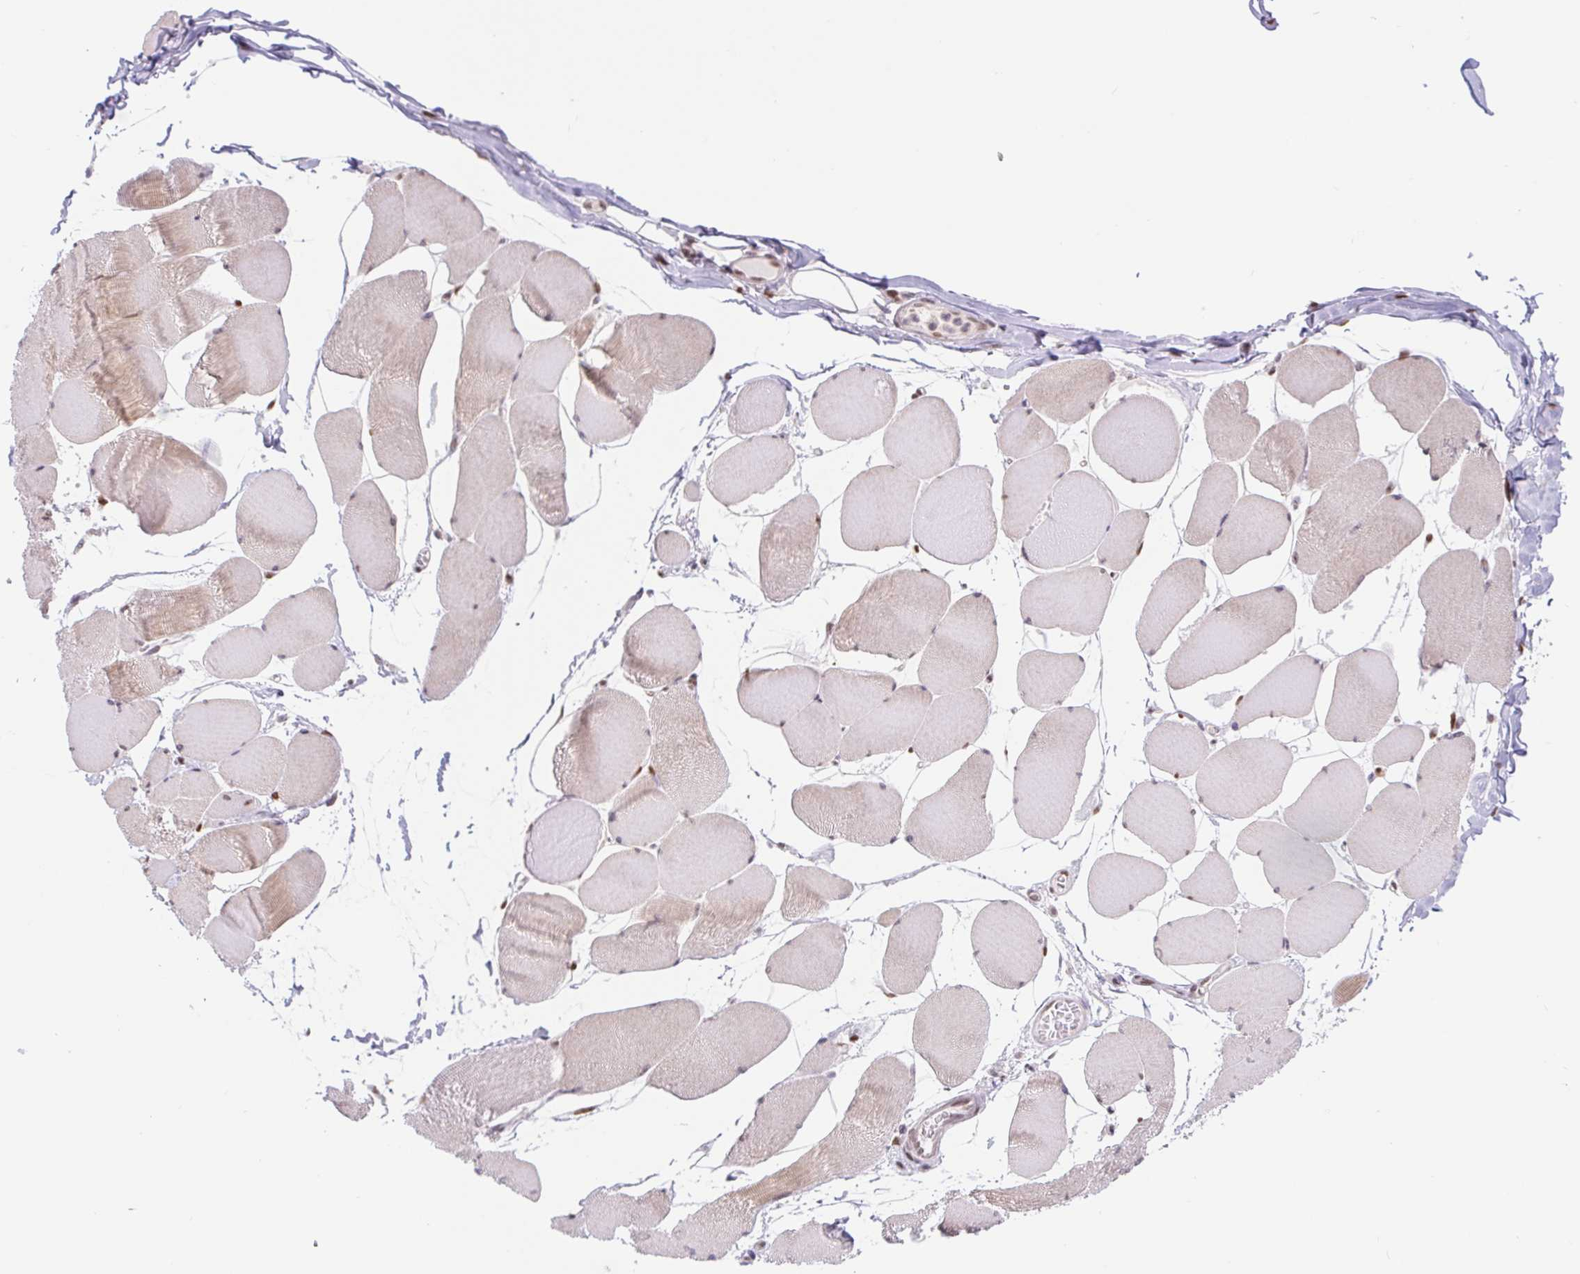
{"staining": {"intensity": "weak", "quantity": "25%-75%", "location": "cytoplasmic/membranous,nuclear"}, "tissue": "skeletal muscle", "cell_type": "Myocytes", "image_type": "normal", "snomed": [{"axis": "morphology", "description": "Normal tissue, NOS"}, {"axis": "topography", "description": "Skeletal muscle"}], "caption": "DAB (3,3'-diaminobenzidine) immunohistochemical staining of benign human skeletal muscle reveals weak cytoplasmic/membranous,nuclear protein expression in about 25%-75% of myocytes. (Brightfield microscopy of DAB IHC at high magnification).", "gene": "CAND1", "patient": {"sex": "female", "age": 75}}